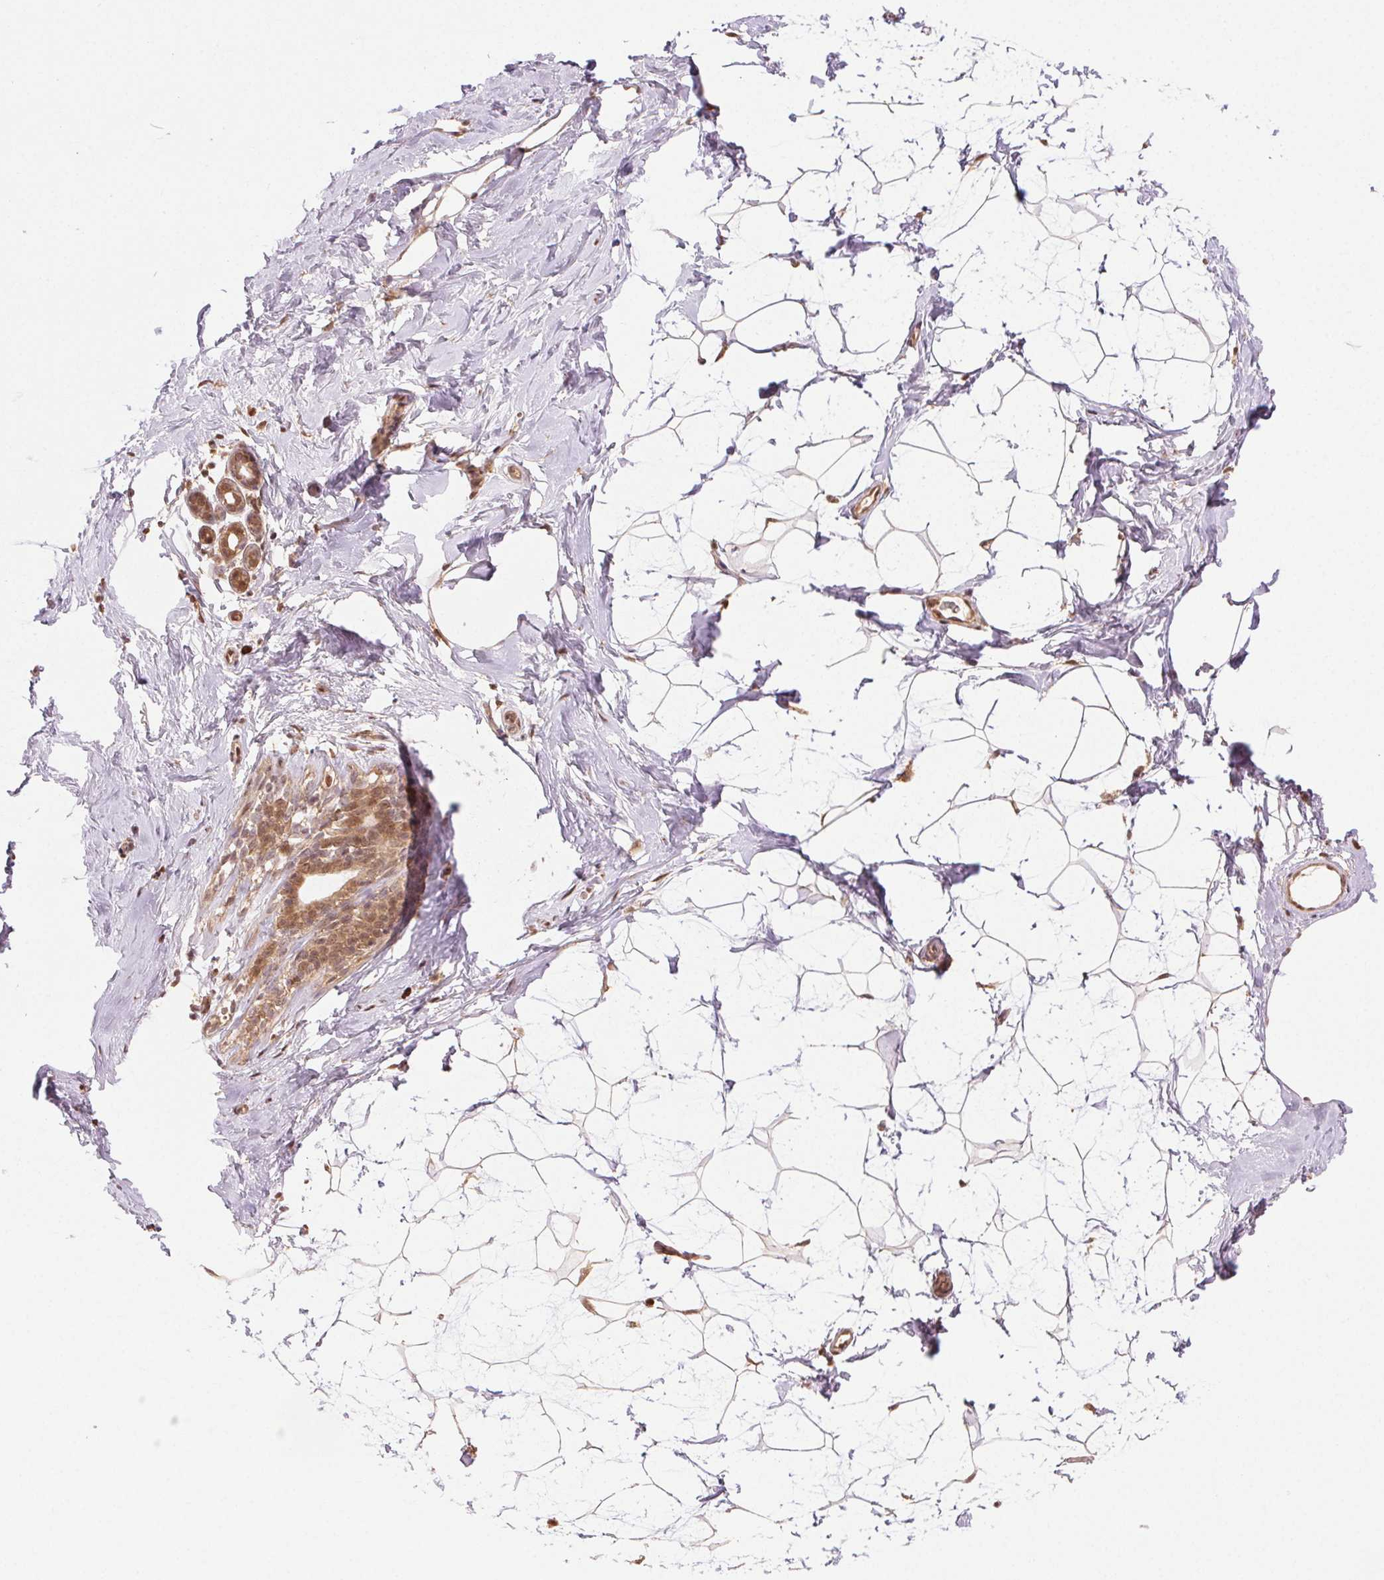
{"staining": {"intensity": "negative", "quantity": "none", "location": "none"}, "tissue": "breast", "cell_type": "Adipocytes", "image_type": "normal", "snomed": [{"axis": "morphology", "description": "Normal tissue, NOS"}, {"axis": "topography", "description": "Breast"}], "caption": "The micrograph shows no staining of adipocytes in benign breast.", "gene": "TREML4", "patient": {"sex": "female", "age": 32}}